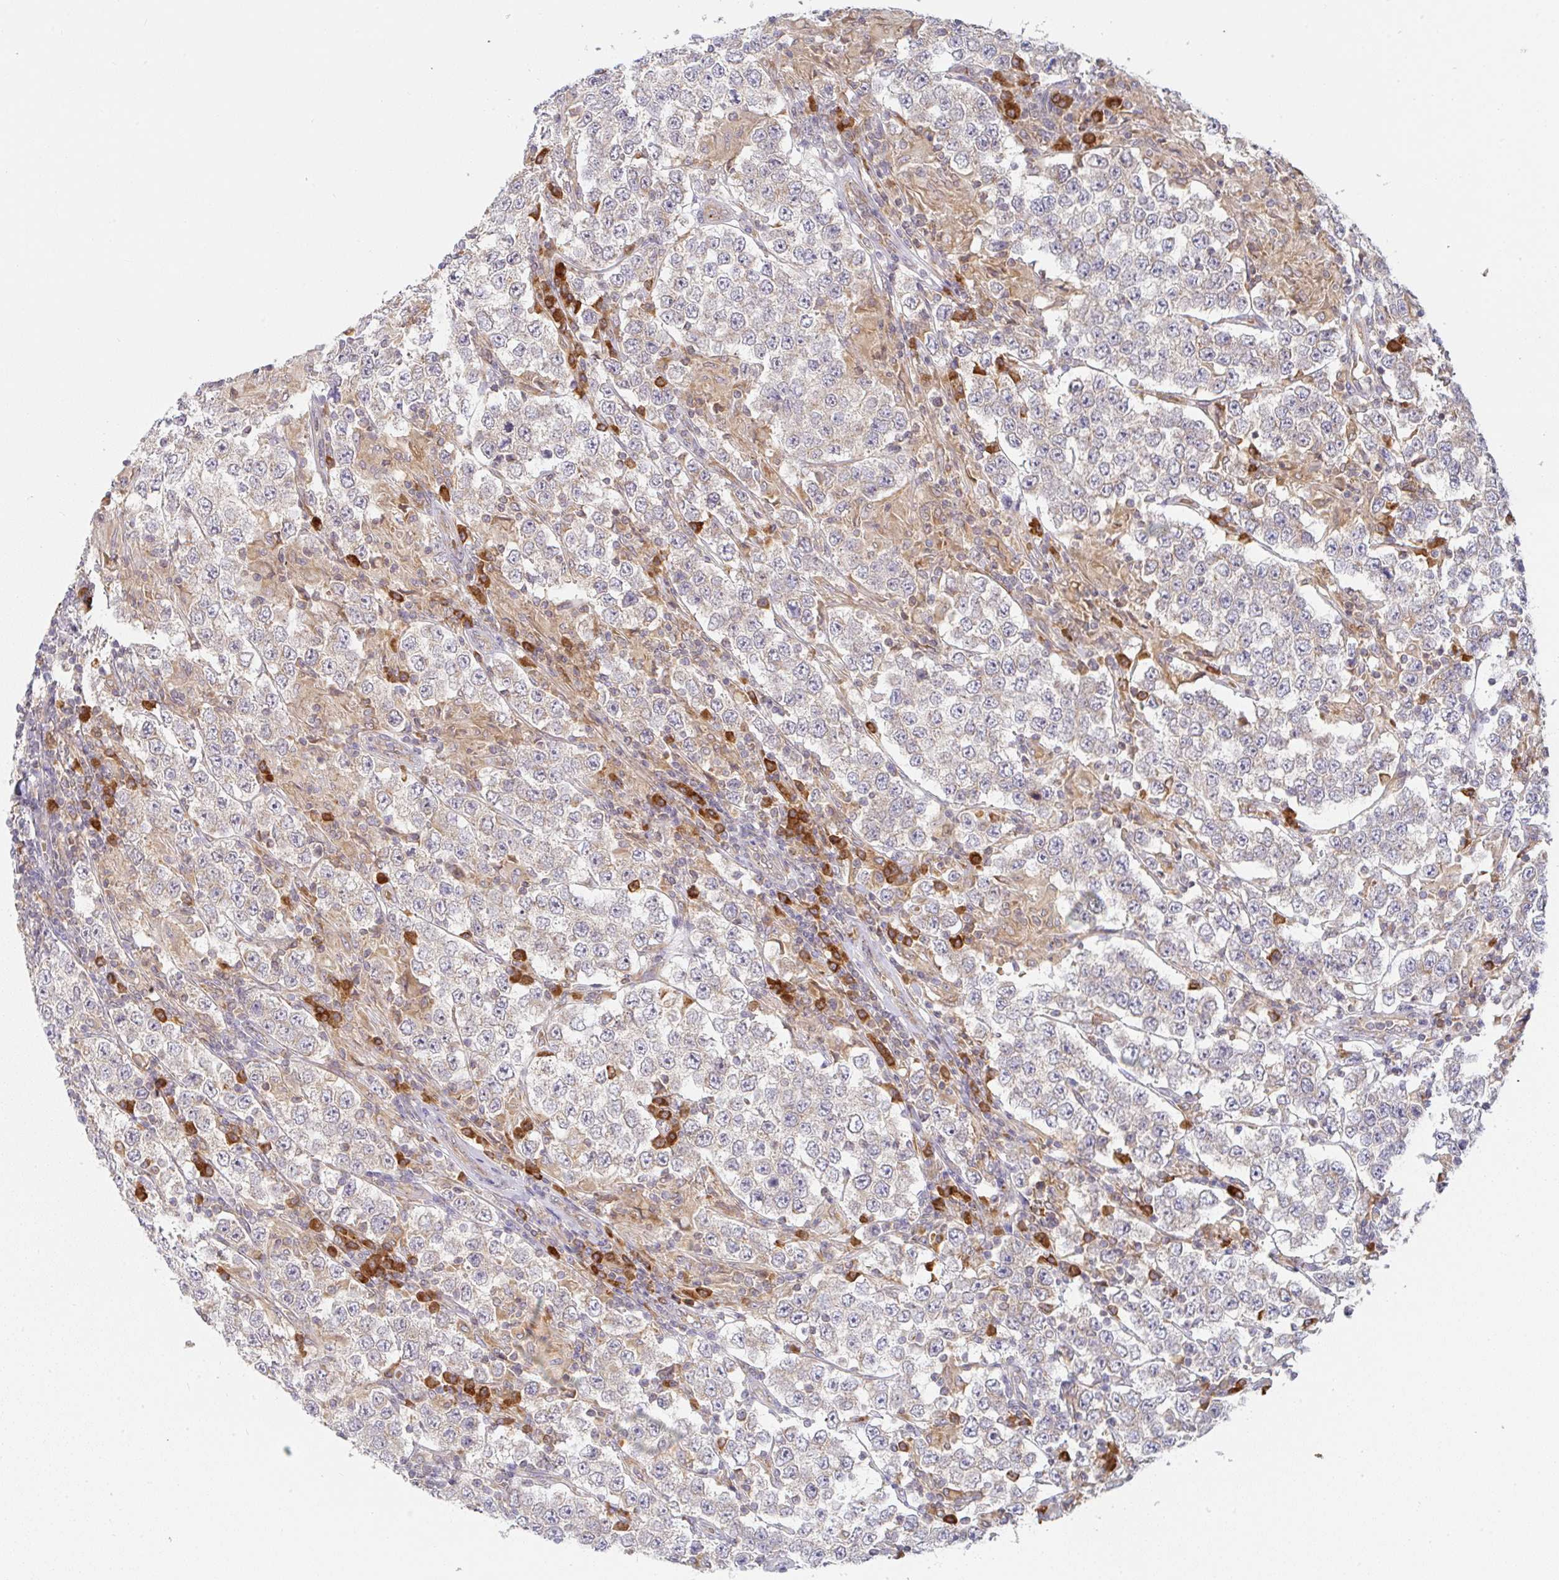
{"staining": {"intensity": "weak", "quantity": "<25%", "location": "cytoplasmic/membranous"}, "tissue": "testis cancer", "cell_type": "Tumor cells", "image_type": "cancer", "snomed": [{"axis": "morphology", "description": "Normal tissue, NOS"}, {"axis": "morphology", "description": "Urothelial carcinoma, High grade"}, {"axis": "morphology", "description": "Seminoma, NOS"}, {"axis": "morphology", "description": "Carcinoma, Embryonal, NOS"}, {"axis": "topography", "description": "Urinary bladder"}, {"axis": "topography", "description": "Testis"}], "caption": "DAB (3,3'-diaminobenzidine) immunohistochemical staining of testis cancer reveals no significant expression in tumor cells.", "gene": "DERL2", "patient": {"sex": "male", "age": 41}}